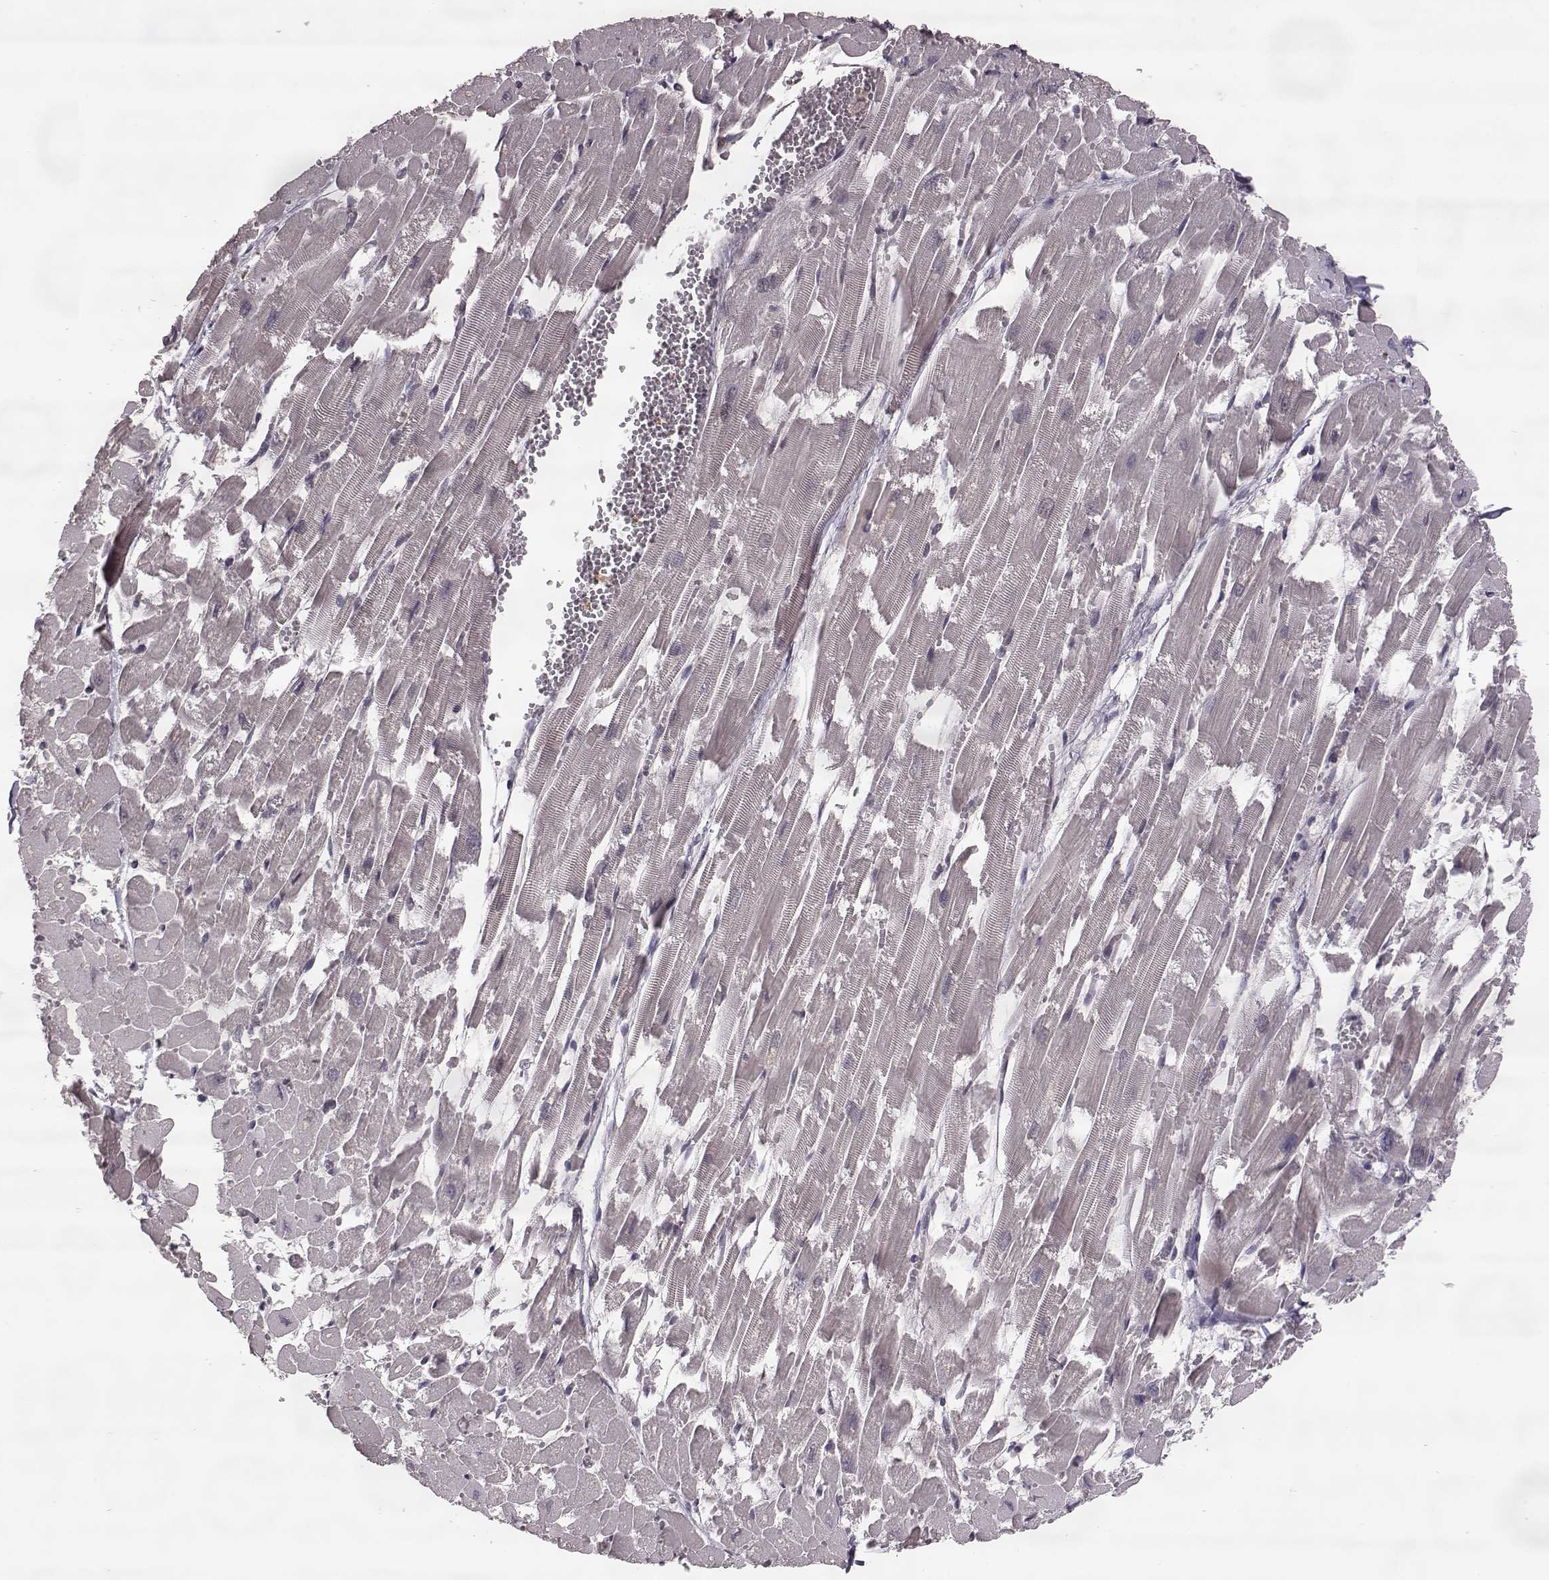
{"staining": {"intensity": "negative", "quantity": "none", "location": "none"}, "tissue": "heart muscle", "cell_type": "Cardiomyocytes", "image_type": "normal", "snomed": [{"axis": "morphology", "description": "Normal tissue, NOS"}, {"axis": "topography", "description": "Heart"}], "caption": "This photomicrograph is of normal heart muscle stained with IHC to label a protein in brown with the nuclei are counter-stained blue. There is no expression in cardiomyocytes.", "gene": "ELOVL5", "patient": {"sex": "female", "age": 52}}